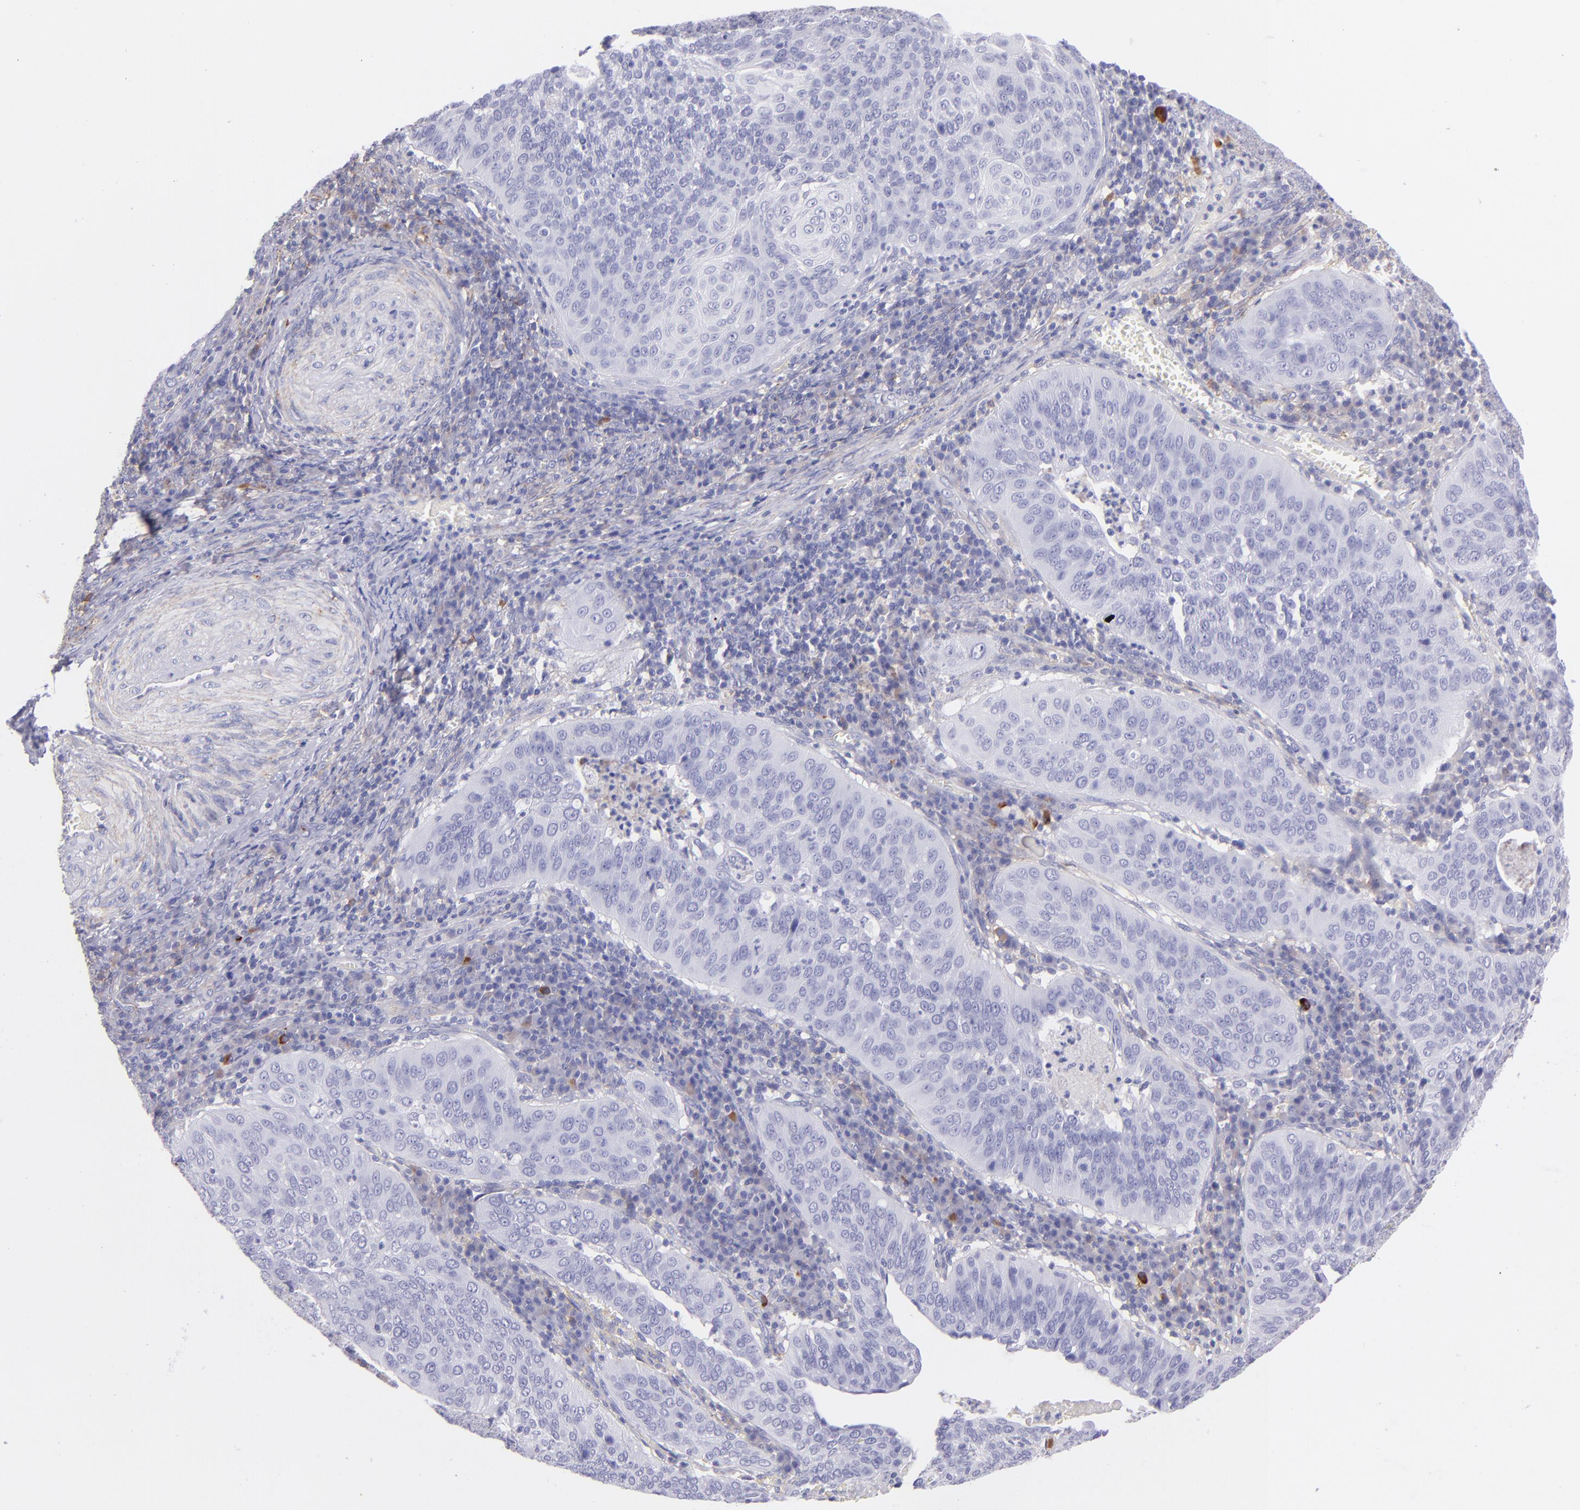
{"staining": {"intensity": "negative", "quantity": "none", "location": "none"}, "tissue": "cervical cancer", "cell_type": "Tumor cells", "image_type": "cancer", "snomed": [{"axis": "morphology", "description": "Squamous cell carcinoma, NOS"}, {"axis": "topography", "description": "Cervix"}], "caption": "Squamous cell carcinoma (cervical) was stained to show a protein in brown. There is no significant staining in tumor cells.", "gene": "CD81", "patient": {"sex": "female", "age": 39}}